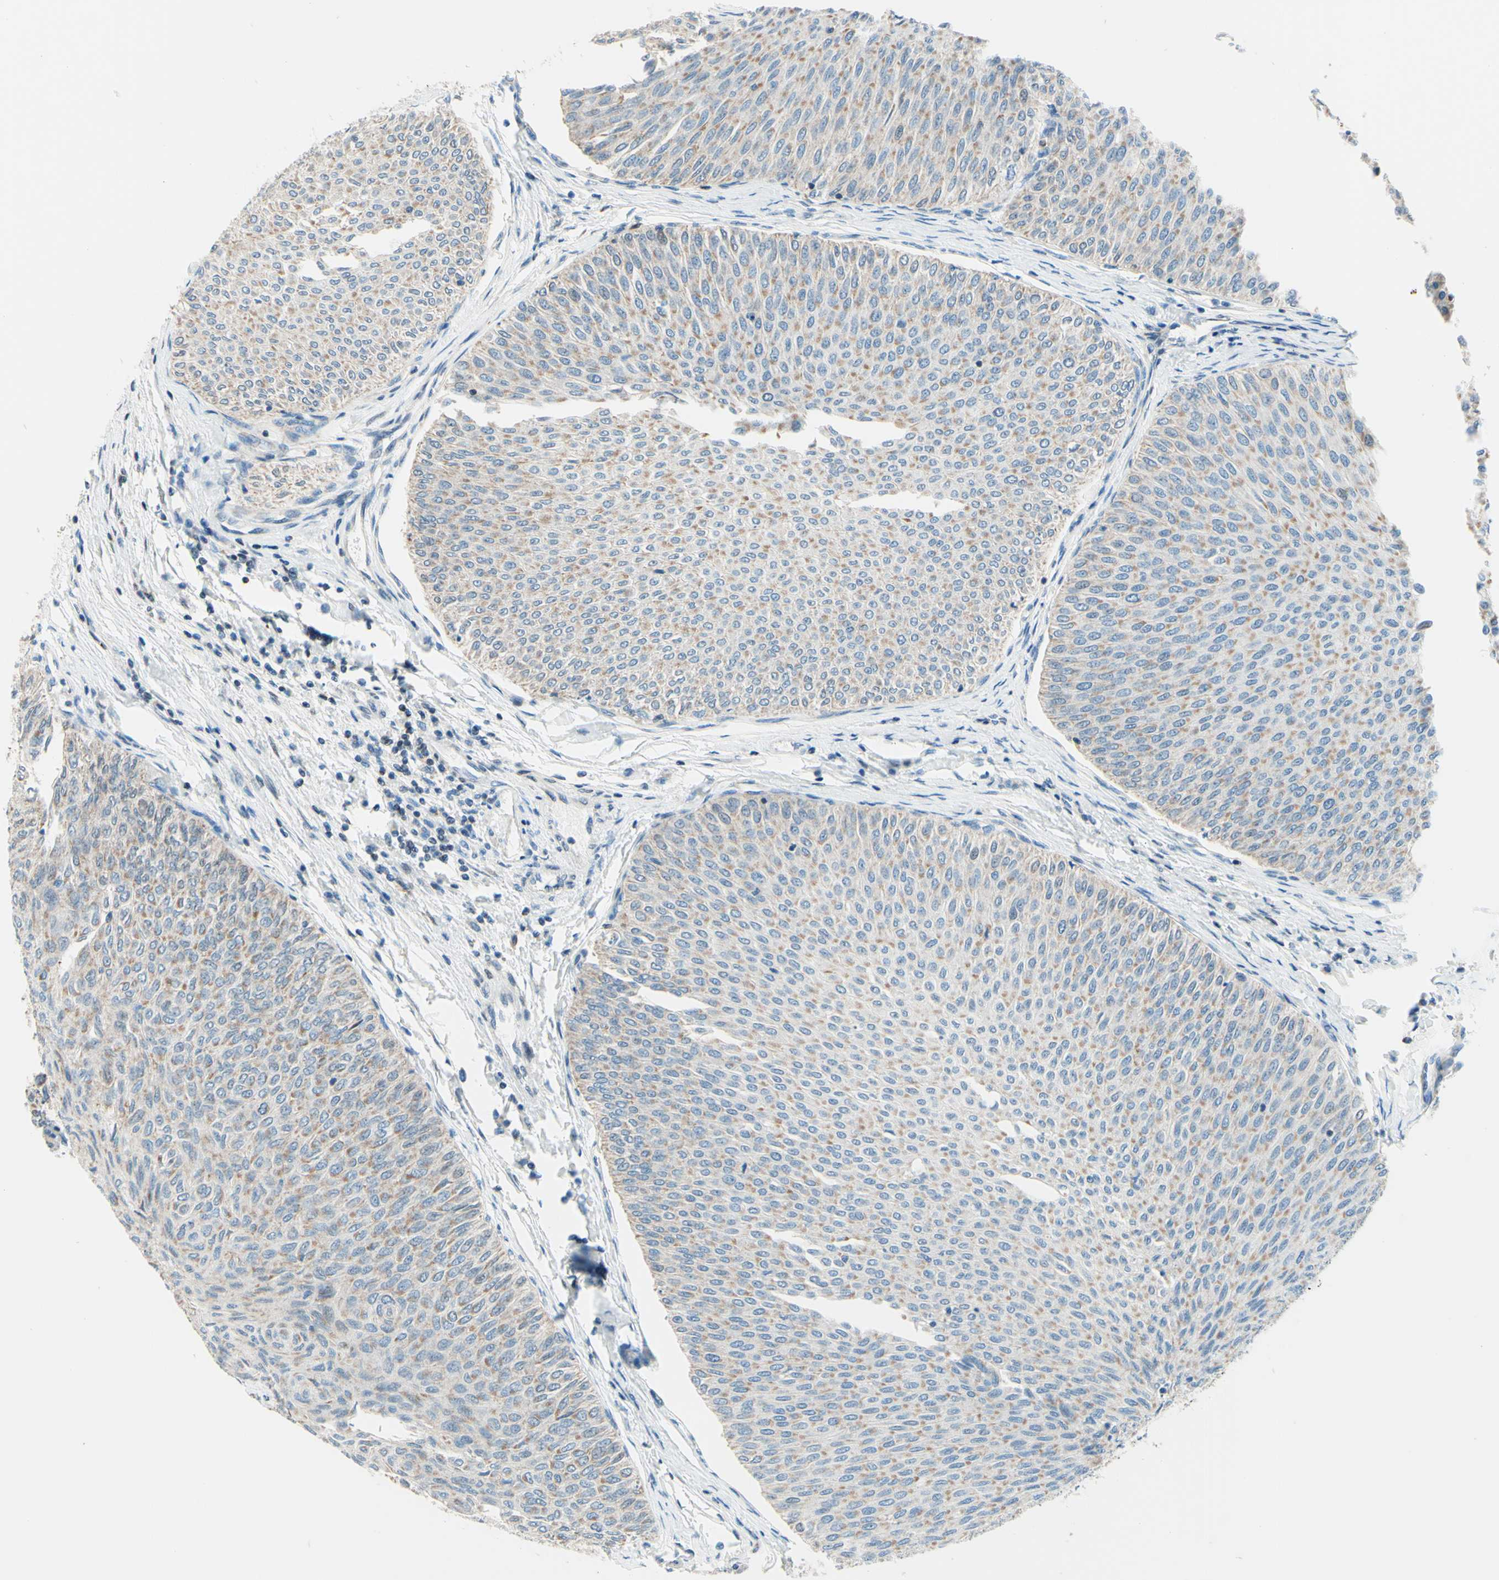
{"staining": {"intensity": "weak", "quantity": ">75%", "location": "cytoplasmic/membranous"}, "tissue": "urothelial cancer", "cell_type": "Tumor cells", "image_type": "cancer", "snomed": [{"axis": "morphology", "description": "Urothelial carcinoma, Low grade"}, {"axis": "topography", "description": "Urinary bladder"}], "caption": "This photomicrograph exhibits urothelial cancer stained with IHC to label a protein in brown. The cytoplasmic/membranous of tumor cells show weak positivity for the protein. Nuclei are counter-stained blue.", "gene": "CBX7", "patient": {"sex": "male", "age": 78}}